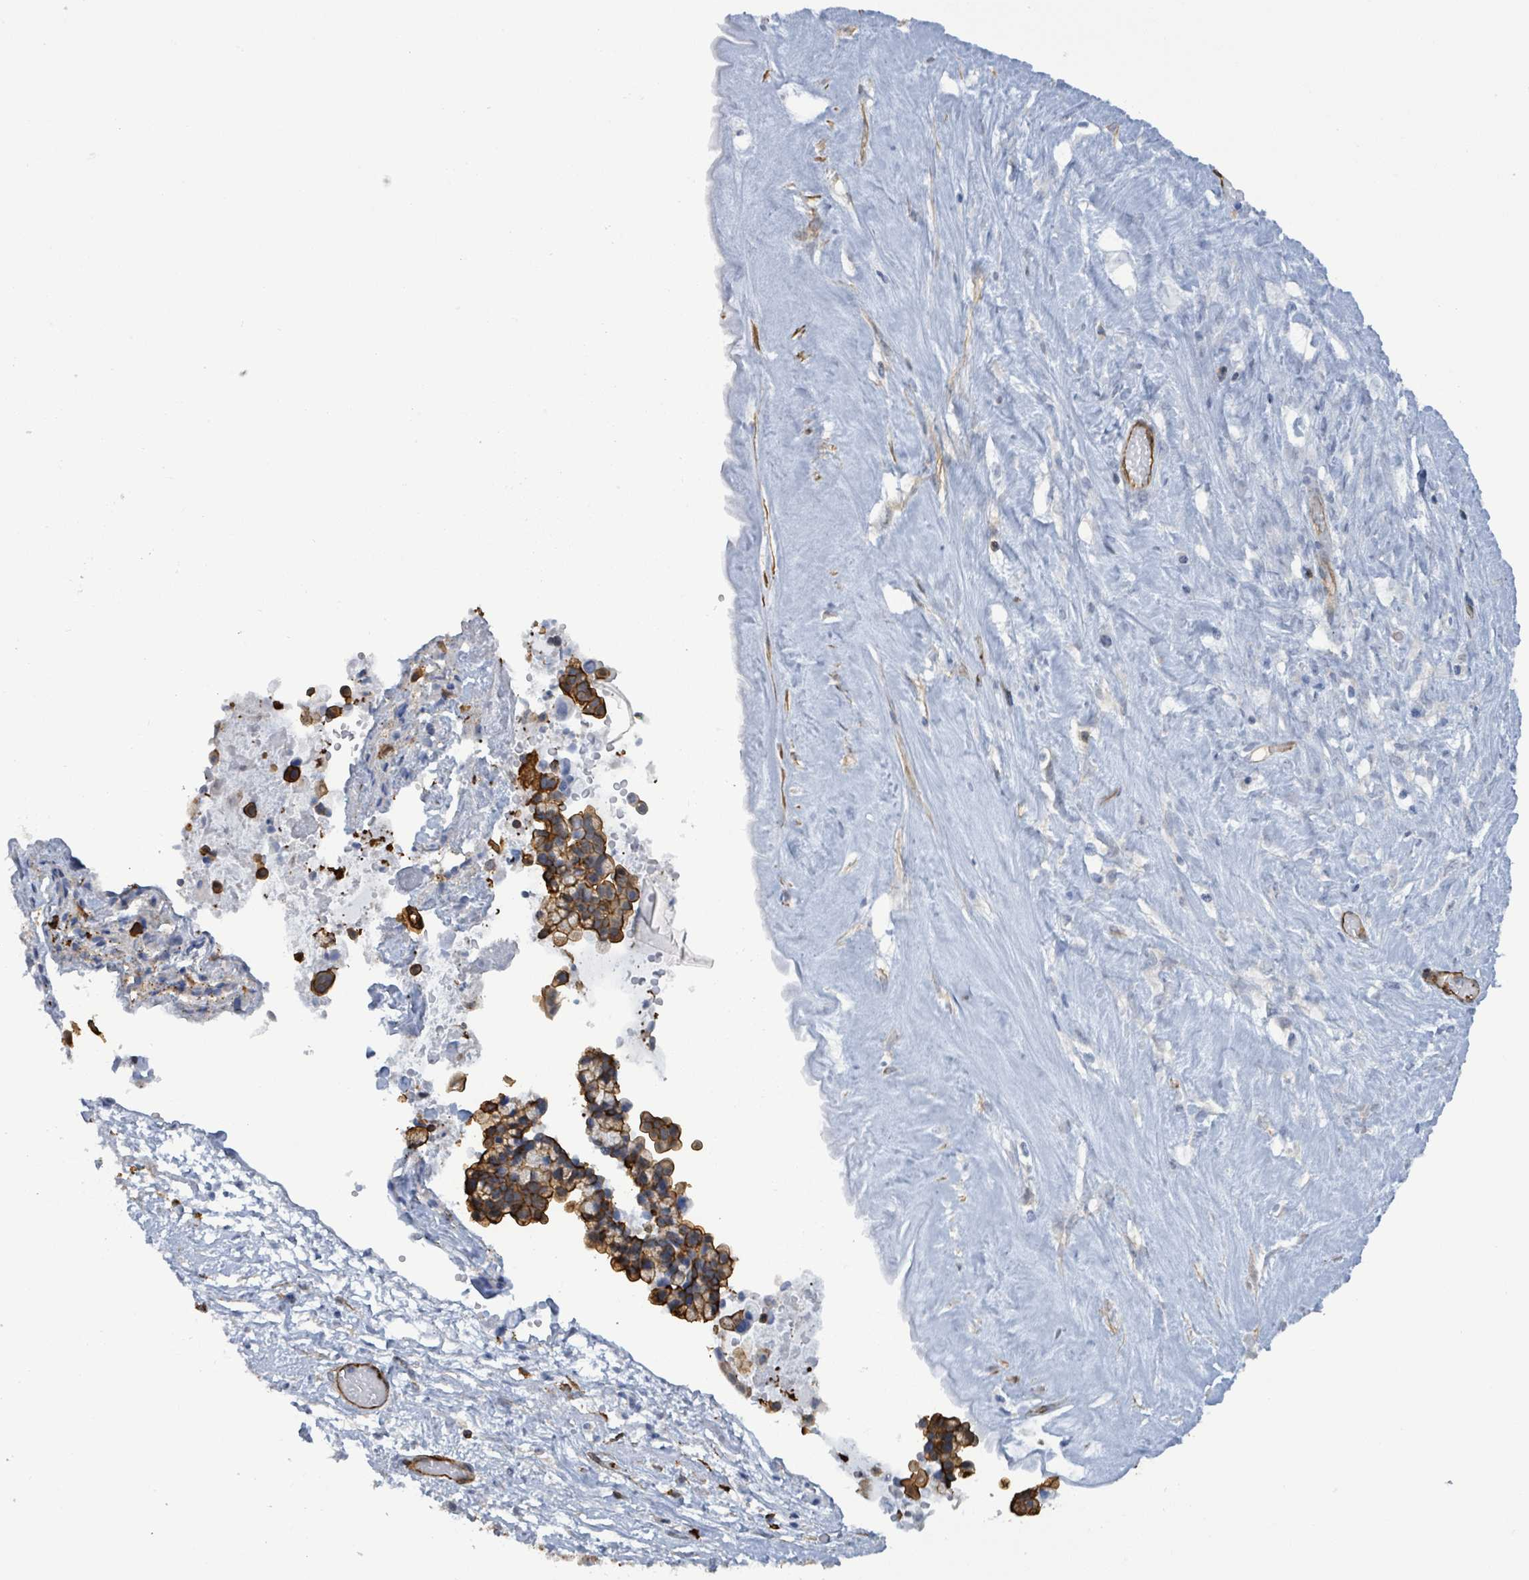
{"staining": {"intensity": "moderate", "quantity": ">75%", "location": "cytoplasmic/membranous"}, "tissue": "ovarian cancer", "cell_type": "Tumor cells", "image_type": "cancer", "snomed": [{"axis": "morphology", "description": "Cystadenocarcinoma, serous, NOS"}, {"axis": "topography", "description": "Ovary"}], "caption": "A medium amount of moderate cytoplasmic/membranous expression is appreciated in about >75% of tumor cells in ovarian cancer (serous cystadenocarcinoma) tissue. The staining was performed using DAB (3,3'-diaminobenzidine), with brown indicating positive protein expression. Nuclei are stained blue with hematoxylin.", "gene": "PRKRIP1", "patient": {"sex": "female", "age": 56}}